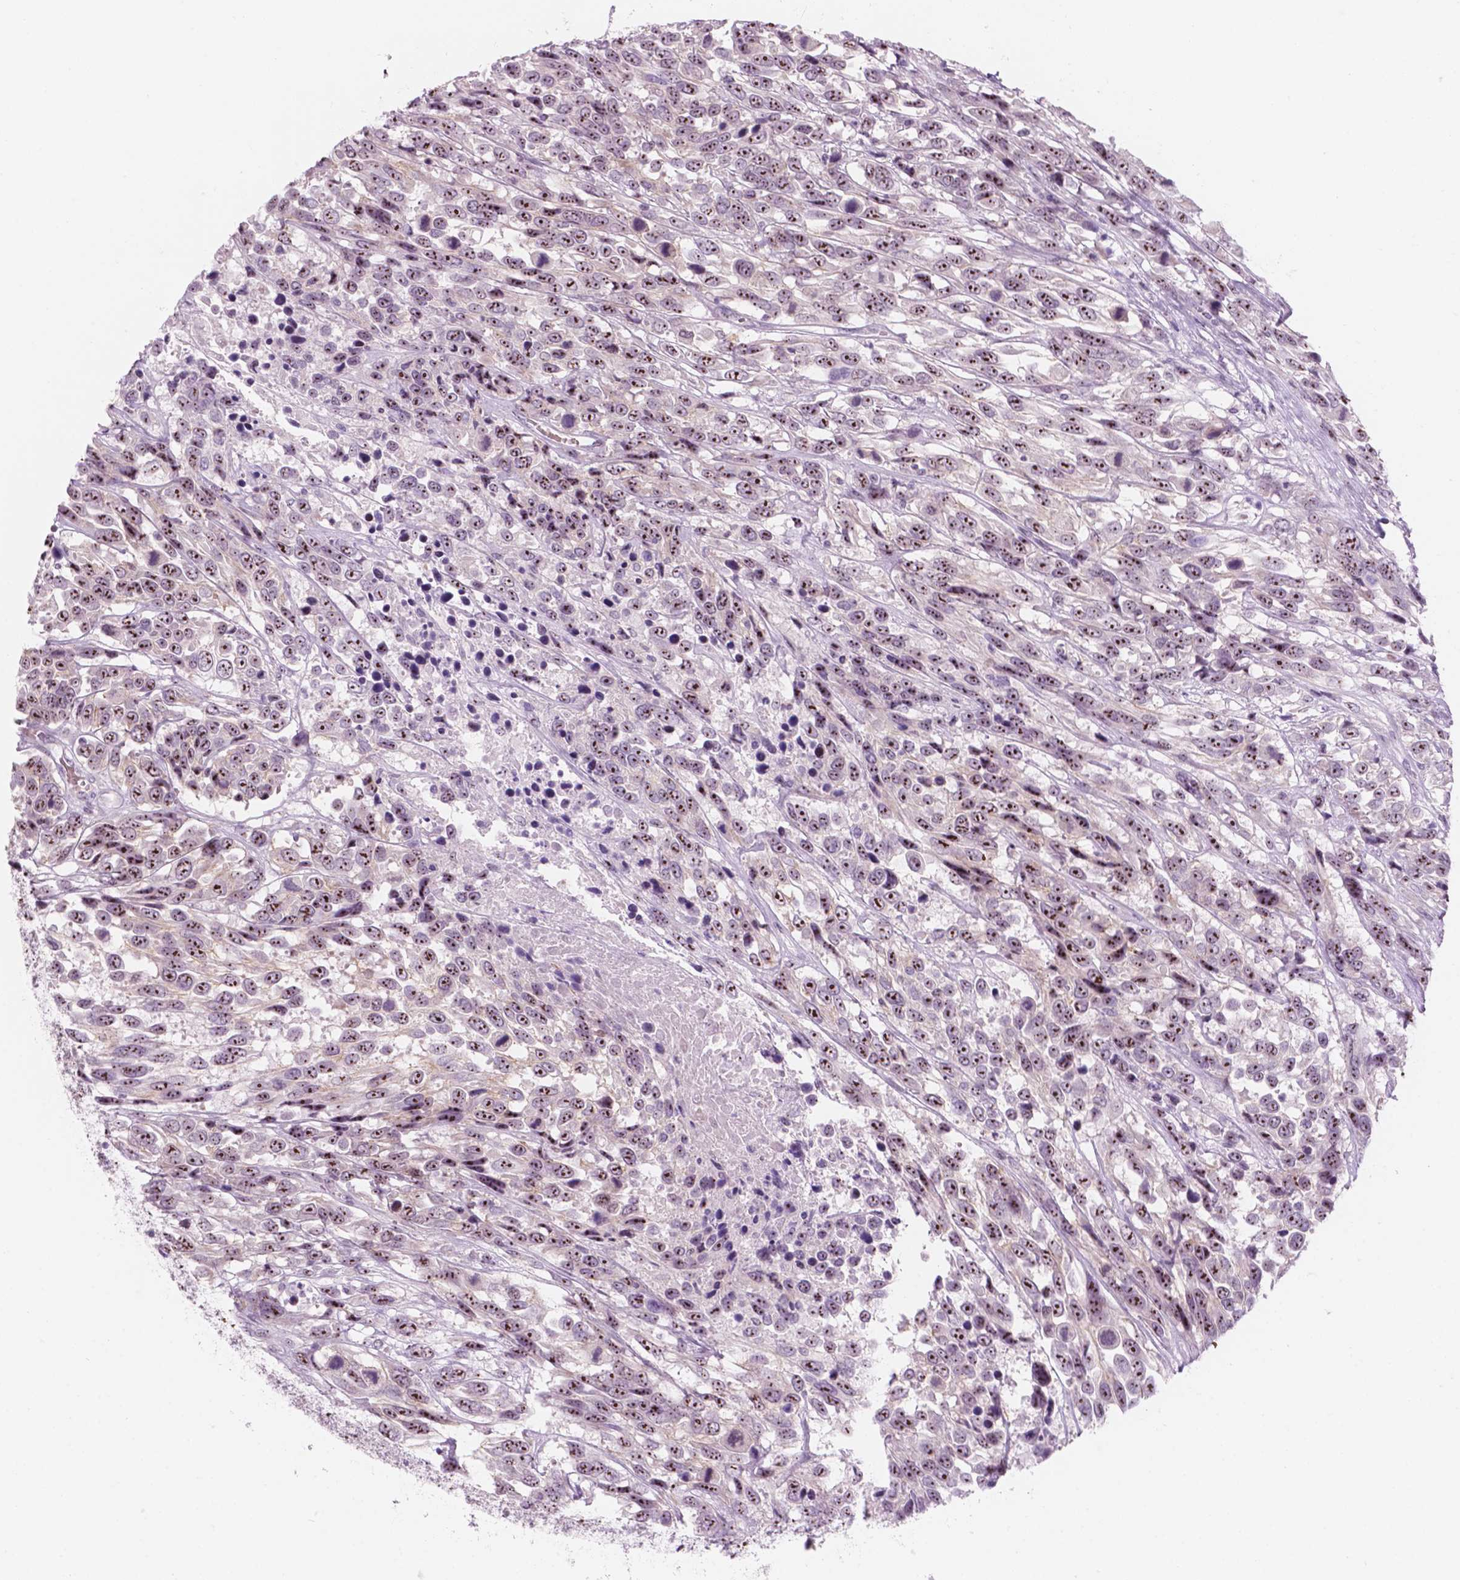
{"staining": {"intensity": "strong", "quantity": ">75%", "location": "nuclear"}, "tissue": "urothelial cancer", "cell_type": "Tumor cells", "image_type": "cancer", "snomed": [{"axis": "morphology", "description": "Urothelial carcinoma, High grade"}, {"axis": "topography", "description": "Urinary bladder"}], "caption": "Strong nuclear protein expression is identified in approximately >75% of tumor cells in urothelial cancer.", "gene": "ZNF853", "patient": {"sex": "female", "age": 70}}